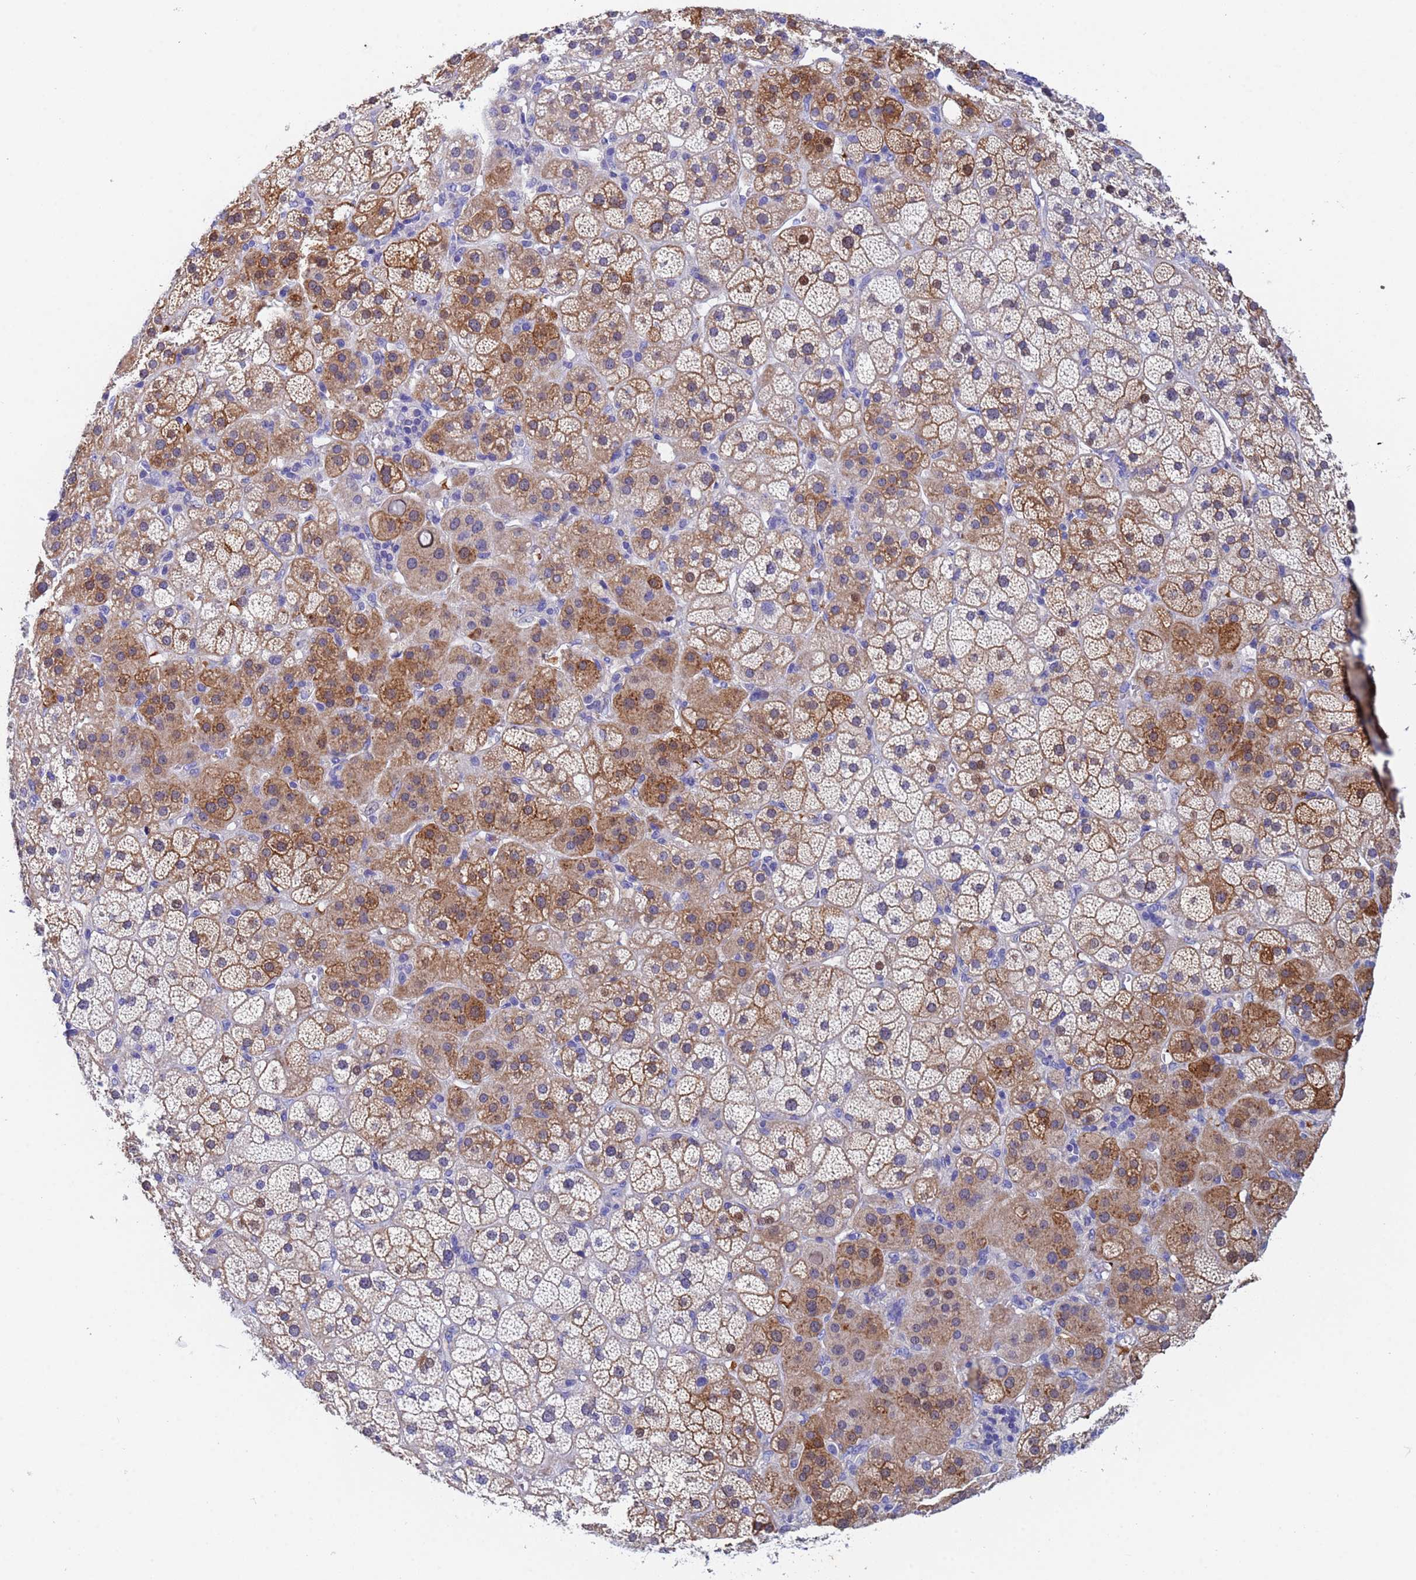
{"staining": {"intensity": "moderate", "quantity": "25%-75%", "location": "cytoplasmic/membranous,nuclear"}, "tissue": "adrenal gland", "cell_type": "Glandular cells", "image_type": "normal", "snomed": [{"axis": "morphology", "description": "Normal tissue, NOS"}, {"axis": "topography", "description": "Adrenal gland"}], "caption": "A high-resolution image shows immunohistochemistry staining of benign adrenal gland, which shows moderate cytoplasmic/membranous,nuclear staining in approximately 25%-75% of glandular cells. (DAB IHC with brightfield microscopy, high magnification).", "gene": "UBE2O", "patient": {"sex": "female", "age": 70}}